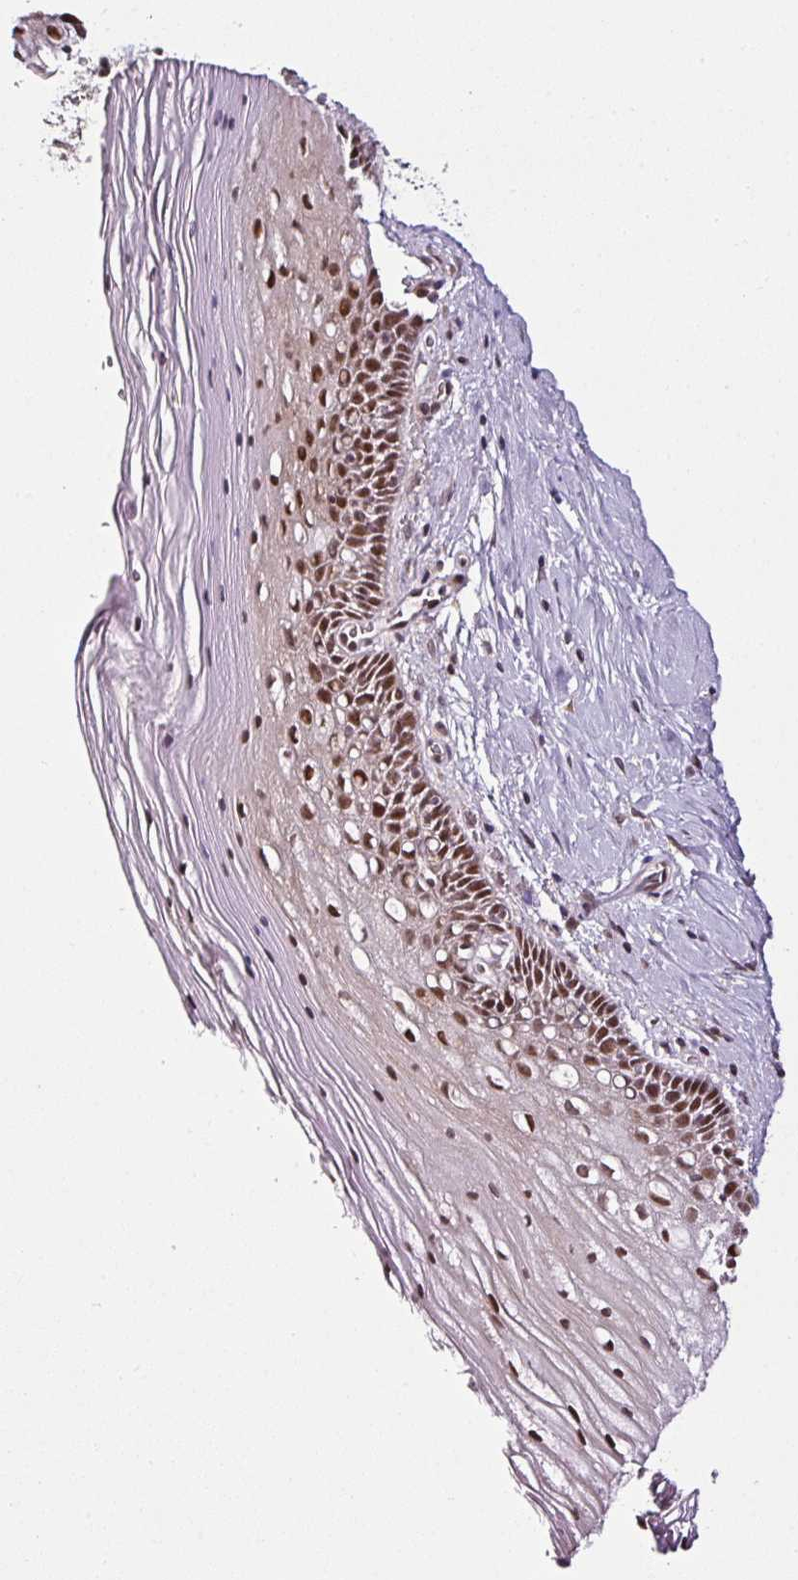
{"staining": {"intensity": "moderate", "quantity": "25%-75%", "location": "cytoplasmic/membranous,nuclear"}, "tissue": "cervix", "cell_type": "Glandular cells", "image_type": "normal", "snomed": [{"axis": "morphology", "description": "Normal tissue, NOS"}, {"axis": "topography", "description": "Cervix"}], "caption": "The histopathology image reveals staining of normal cervix, revealing moderate cytoplasmic/membranous,nuclear protein expression (brown color) within glandular cells. (brown staining indicates protein expression, while blue staining denotes nuclei).", "gene": "COPRS", "patient": {"sex": "female", "age": 36}}